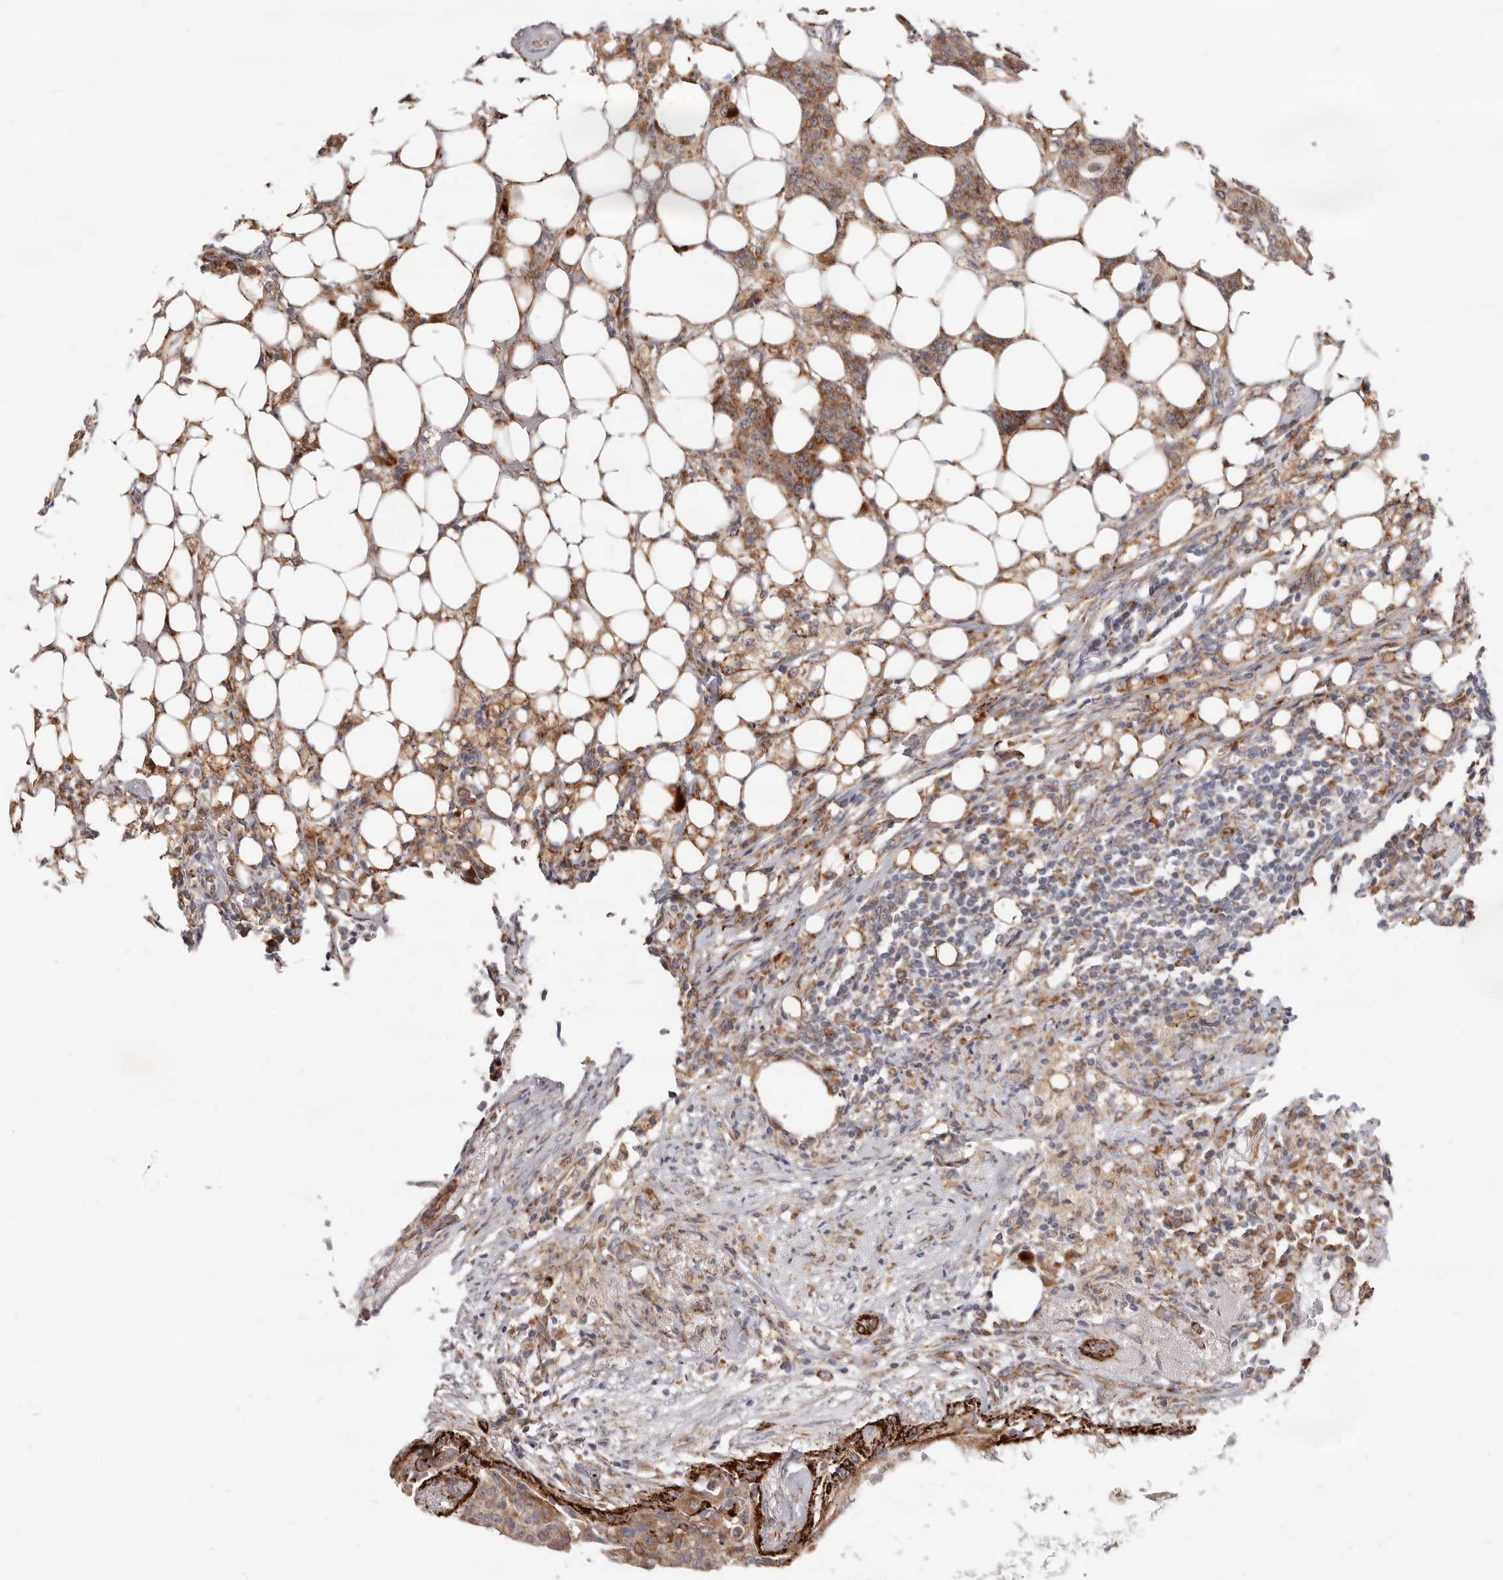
{"staining": {"intensity": "moderate", "quantity": ">75%", "location": "cytoplasmic/membranous"}, "tissue": "breast cancer", "cell_type": "Tumor cells", "image_type": "cancer", "snomed": [{"axis": "morphology", "description": "Duct carcinoma"}, {"axis": "topography", "description": "Breast"}], "caption": "Immunohistochemistry micrograph of neoplastic tissue: human breast cancer (infiltrating ductal carcinoma) stained using immunohistochemistry reveals medium levels of moderate protein expression localized specifically in the cytoplasmic/membranous of tumor cells, appearing as a cytoplasmic/membranous brown color.", "gene": "TOR3A", "patient": {"sex": "female", "age": 40}}